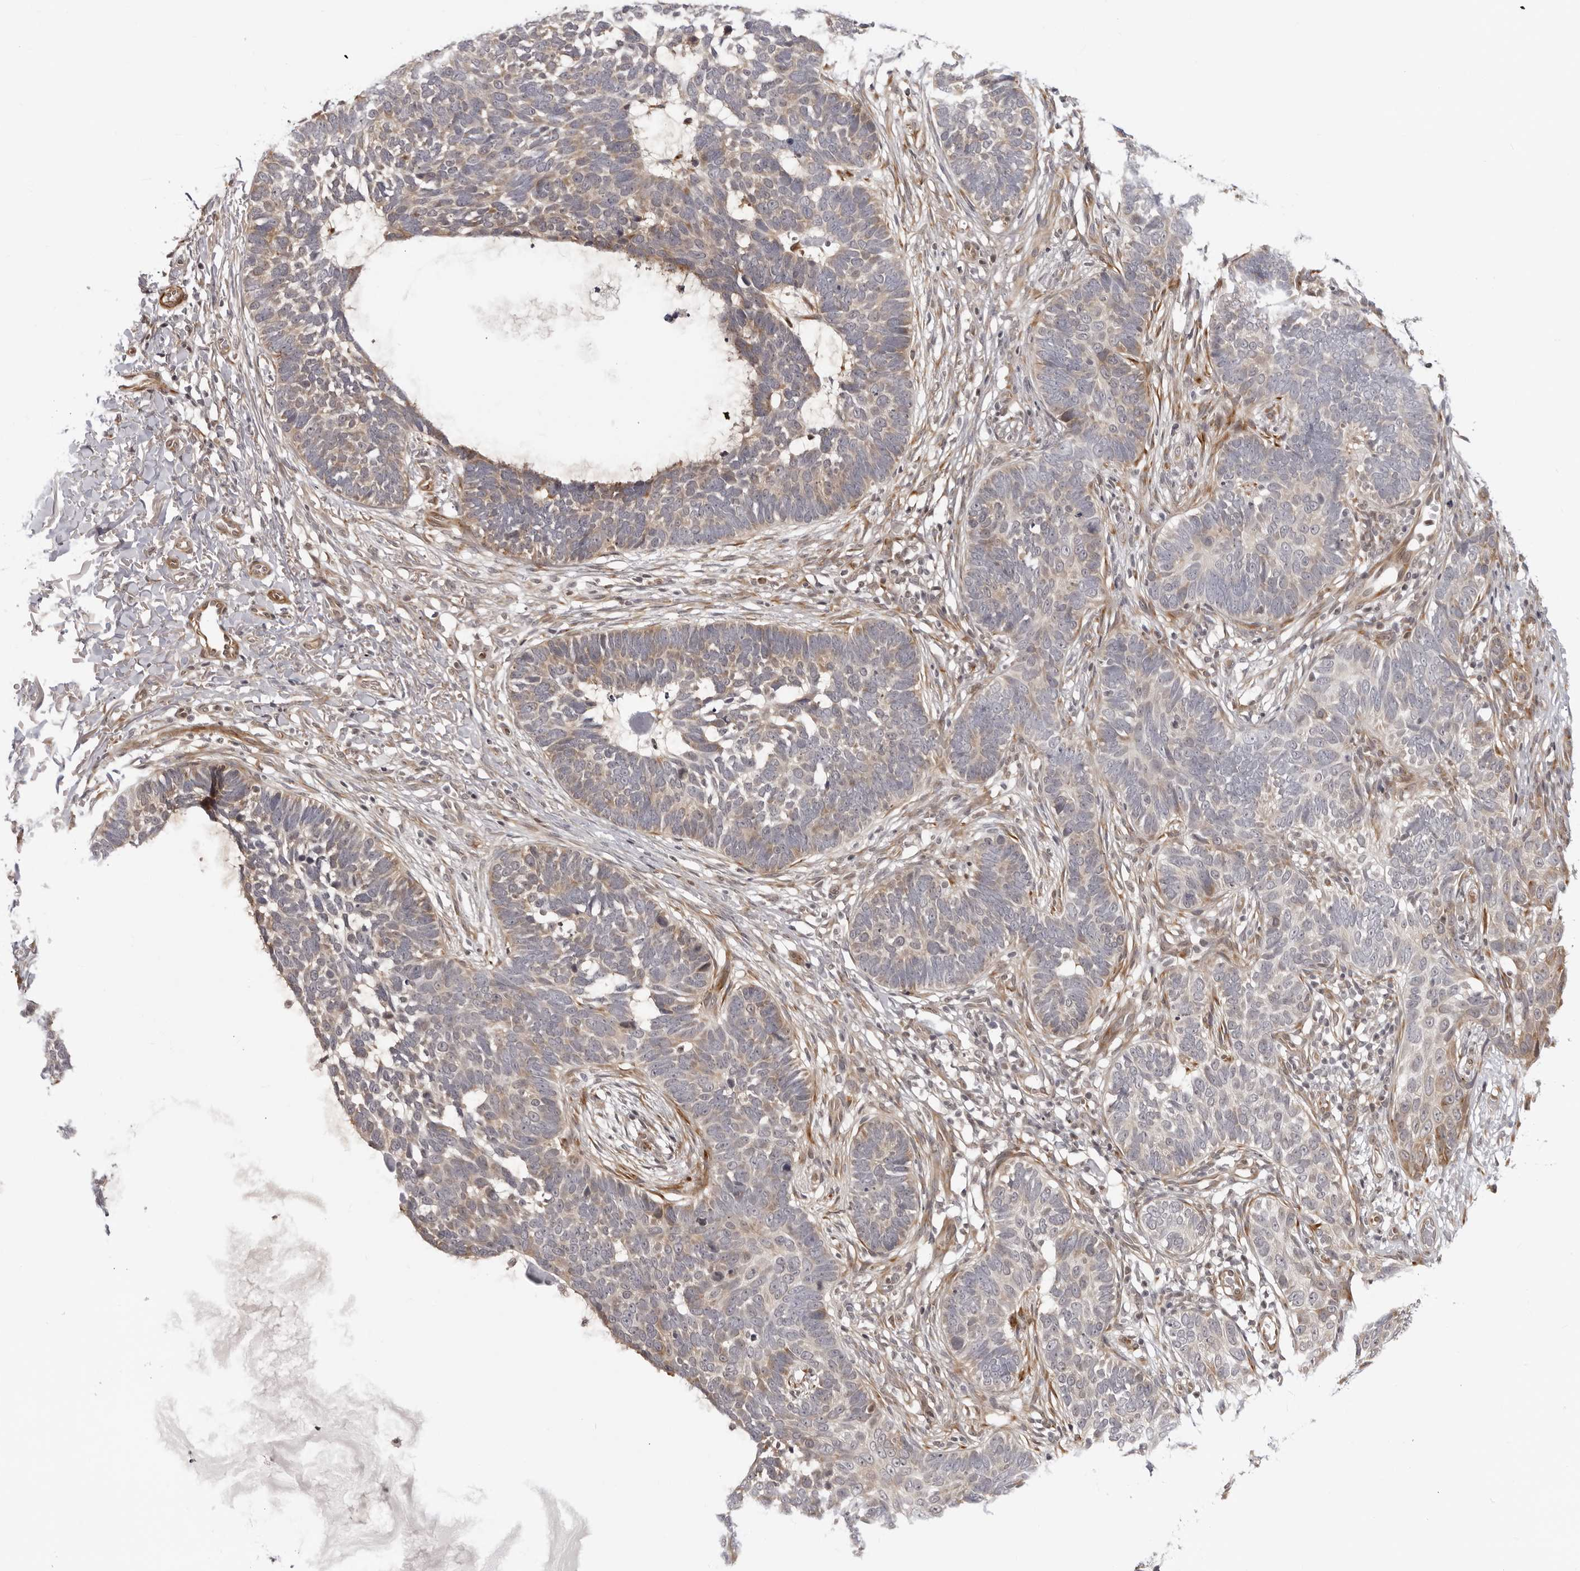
{"staining": {"intensity": "weak", "quantity": "25%-75%", "location": "cytoplasmic/membranous"}, "tissue": "skin cancer", "cell_type": "Tumor cells", "image_type": "cancer", "snomed": [{"axis": "morphology", "description": "Normal tissue, NOS"}, {"axis": "morphology", "description": "Basal cell carcinoma"}, {"axis": "topography", "description": "Skin"}], "caption": "Tumor cells demonstrate low levels of weak cytoplasmic/membranous positivity in about 25%-75% of cells in skin cancer (basal cell carcinoma). (brown staining indicates protein expression, while blue staining denotes nuclei).", "gene": "SRGAP2", "patient": {"sex": "male", "age": 77}}